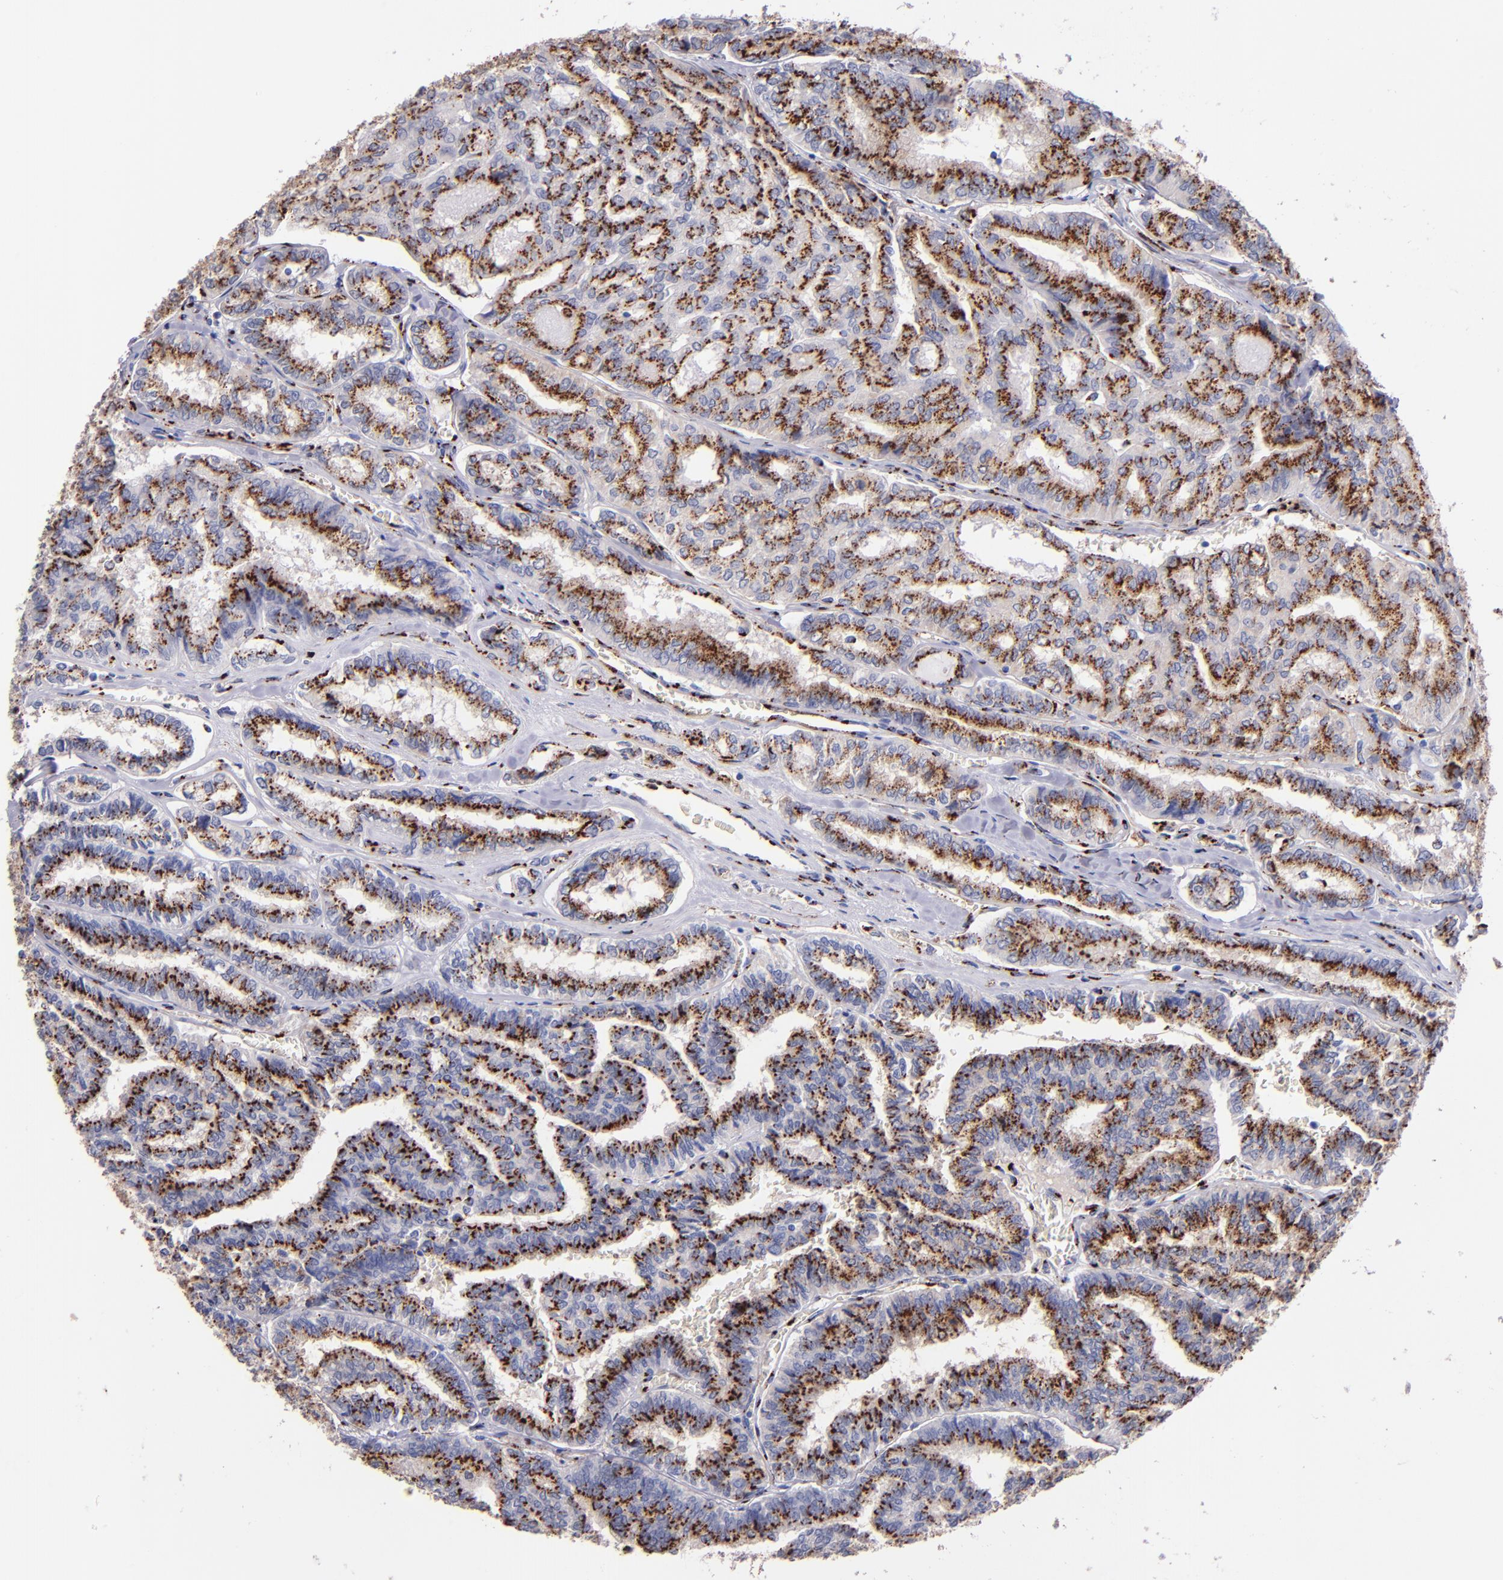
{"staining": {"intensity": "strong", "quantity": ">75%", "location": "cytoplasmic/membranous"}, "tissue": "thyroid cancer", "cell_type": "Tumor cells", "image_type": "cancer", "snomed": [{"axis": "morphology", "description": "Papillary adenocarcinoma, NOS"}, {"axis": "topography", "description": "Thyroid gland"}], "caption": "Human thyroid papillary adenocarcinoma stained for a protein (brown) reveals strong cytoplasmic/membranous positive expression in approximately >75% of tumor cells.", "gene": "GOLIM4", "patient": {"sex": "female", "age": 35}}